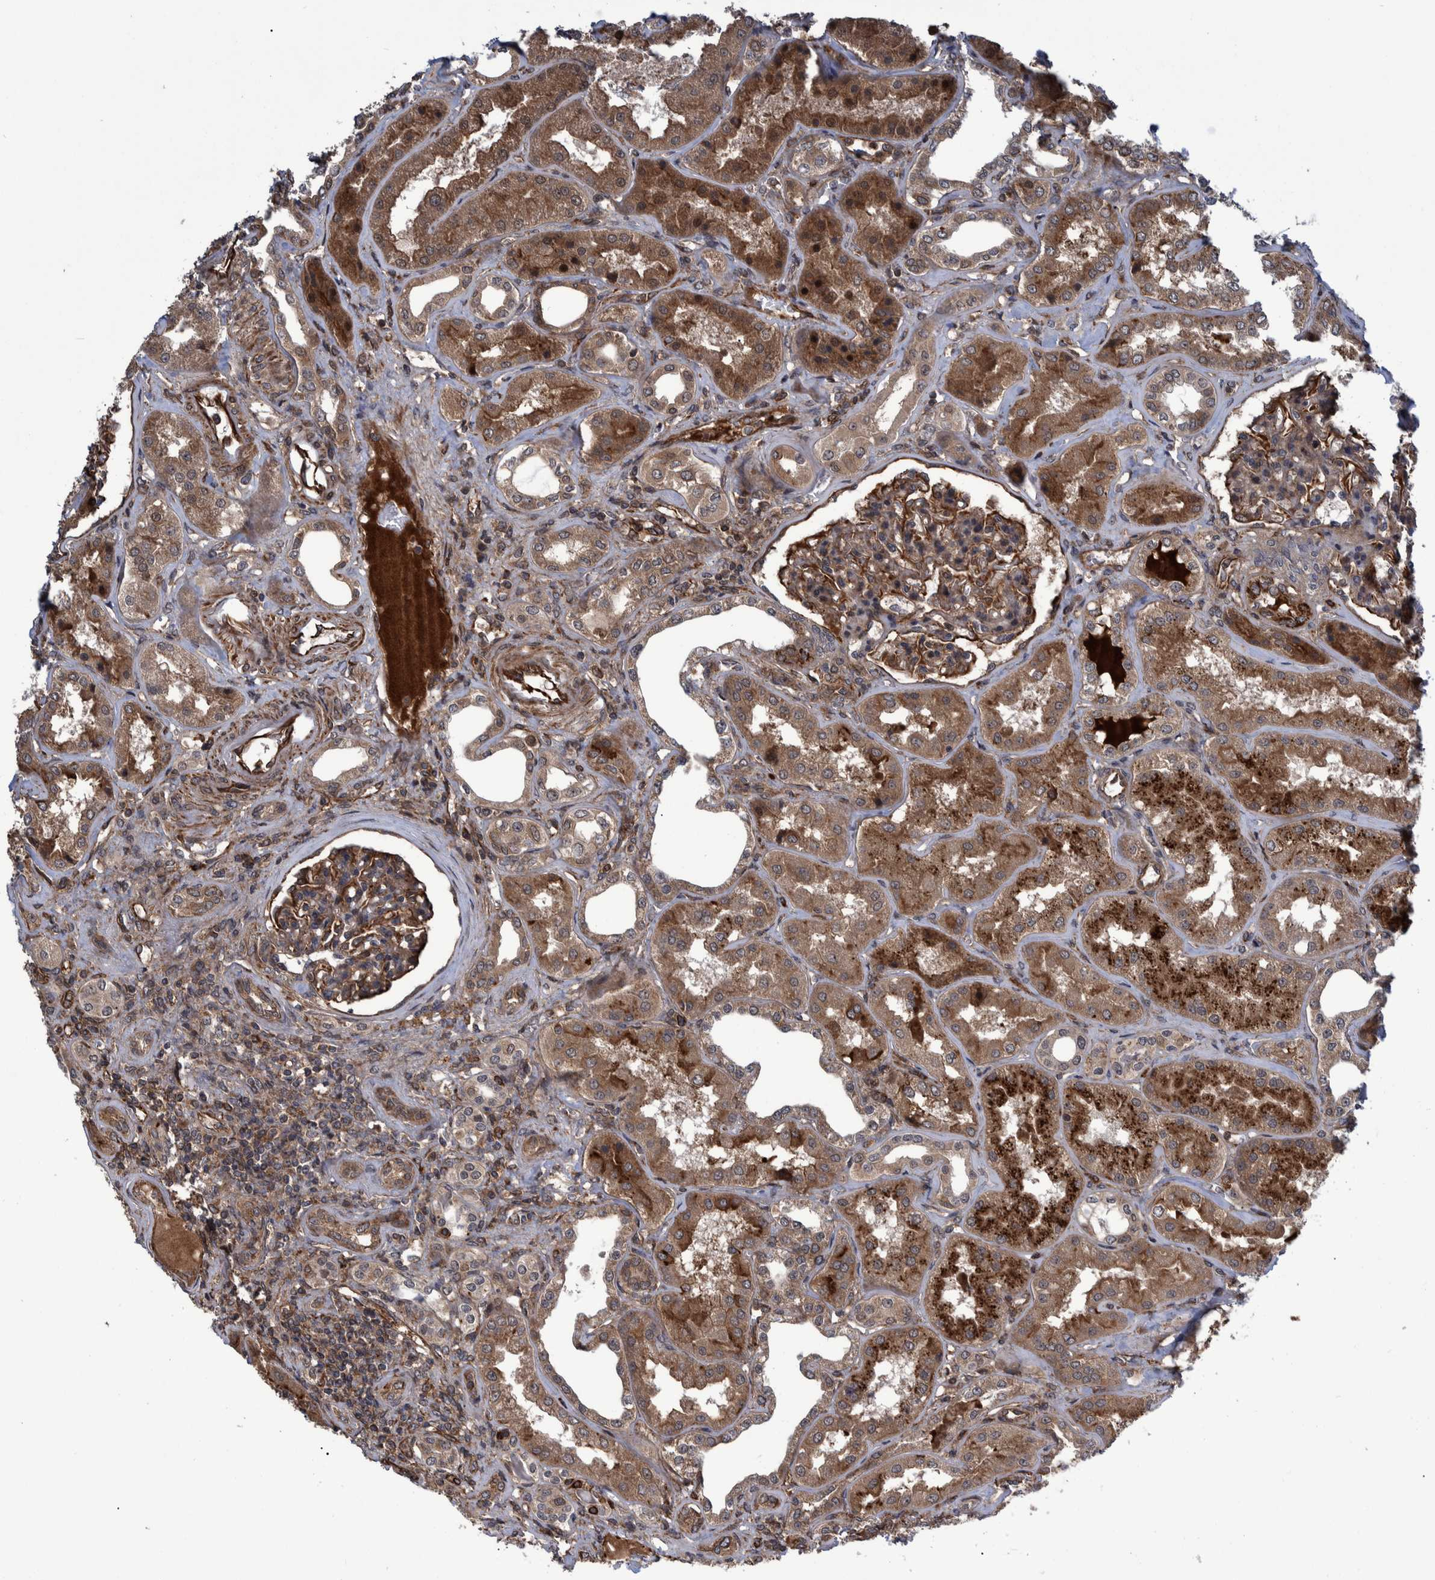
{"staining": {"intensity": "strong", "quantity": ">75%", "location": "cytoplasmic/membranous"}, "tissue": "kidney", "cell_type": "Cells in glomeruli", "image_type": "normal", "snomed": [{"axis": "morphology", "description": "Normal tissue, NOS"}, {"axis": "topography", "description": "Kidney"}], "caption": "Strong cytoplasmic/membranous positivity for a protein is seen in about >75% of cells in glomeruli of unremarkable kidney using immunohistochemistry.", "gene": "TNFRSF10B", "patient": {"sex": "female", "age": 56}}